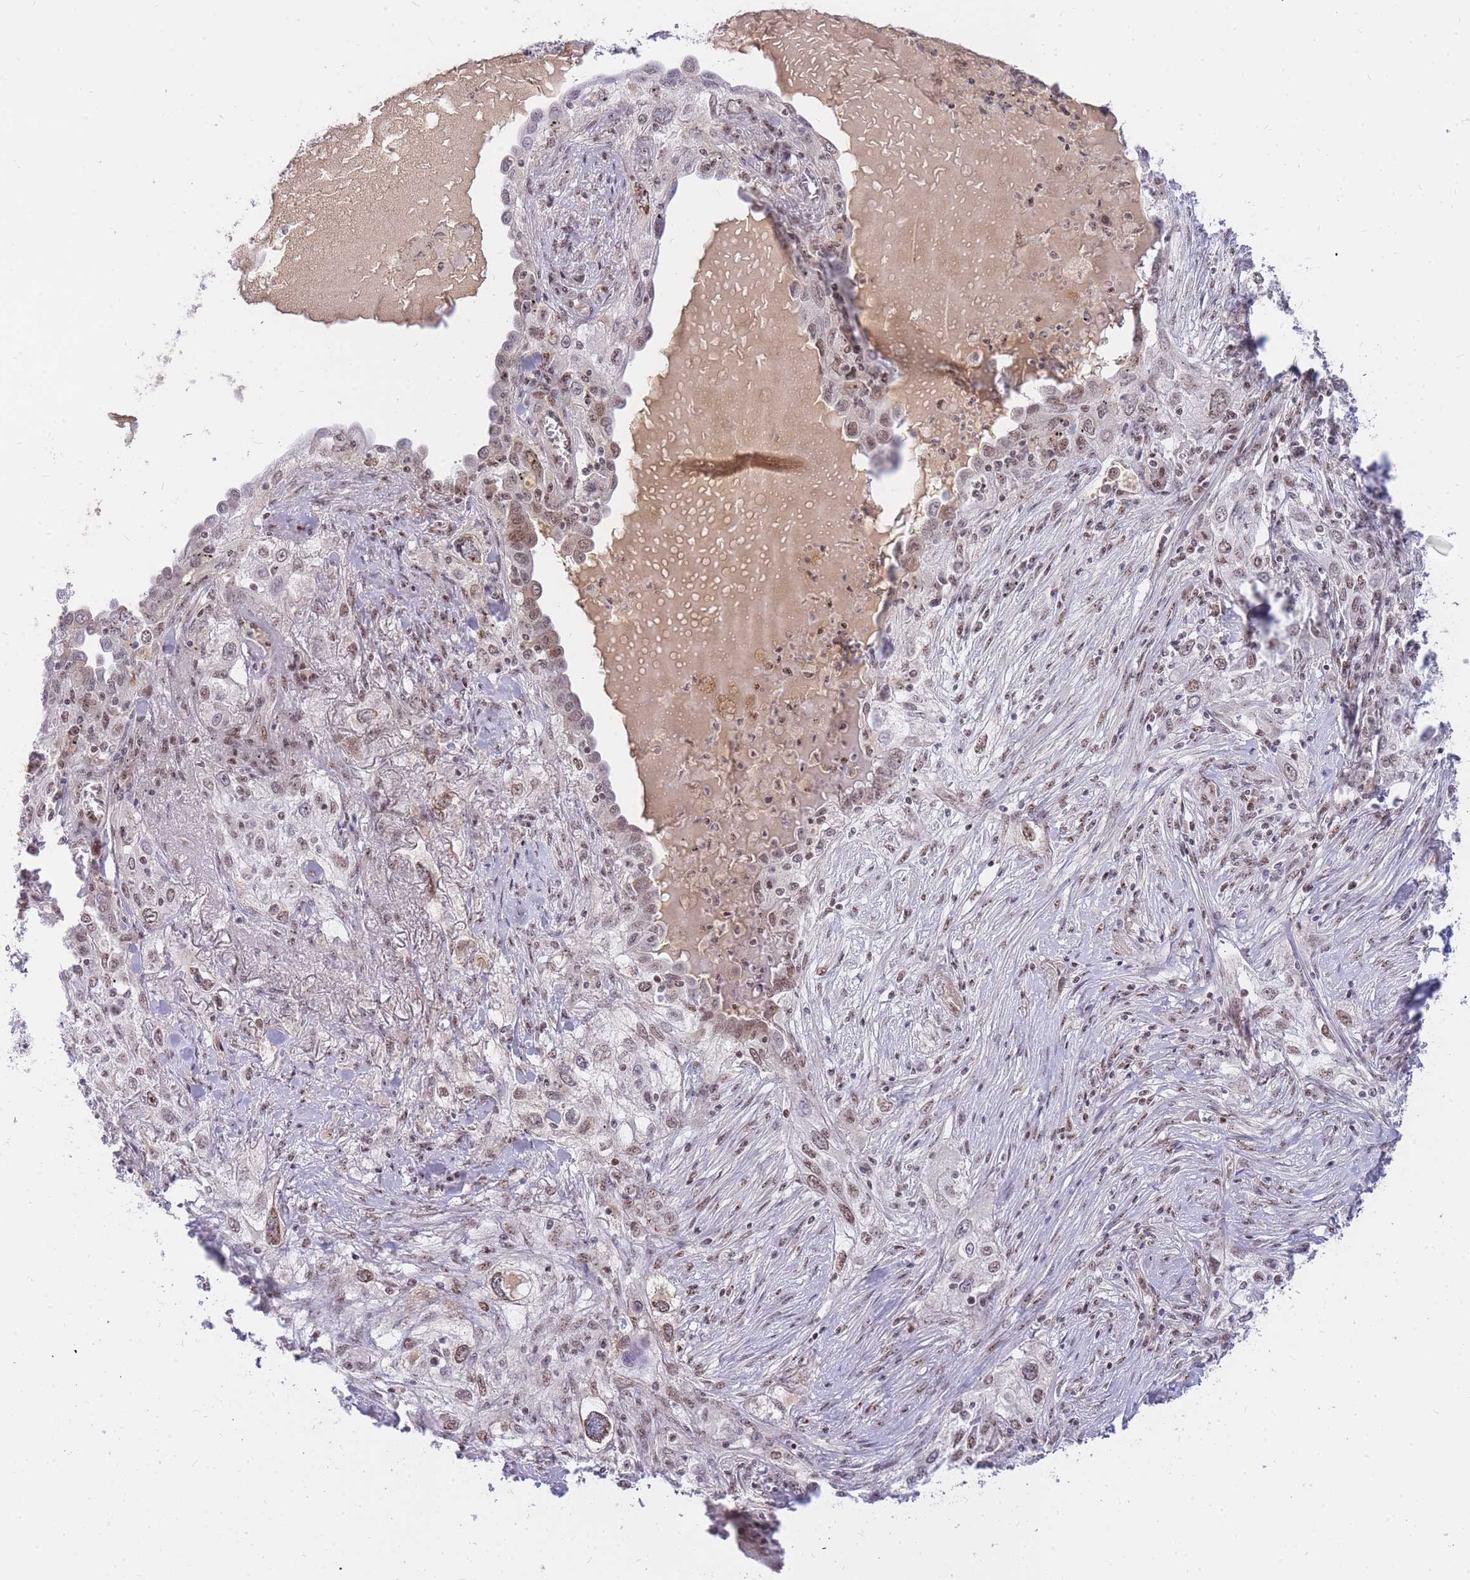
{"staining": {"intensity": "moderate", "quantity": ">75%", "location": "nuclear"}, "tissue": "lung cancer", "cell_type": "Tumor cells", "image_type": "cancer", "snomed": [{"axis": "morphology", "description": "Squamous cell carcinoma, NOS"}, {"axis": "topography", "description": "Lung"}], "caption": "There is medium levels of moderate nuclear positivity in tumor cells of squamous cell carcinoma (lung), as demonstrated by immunohistochemical staining (brown color).", "gene": "TLE2", "patient": {"sex": "female", "age": 69}}